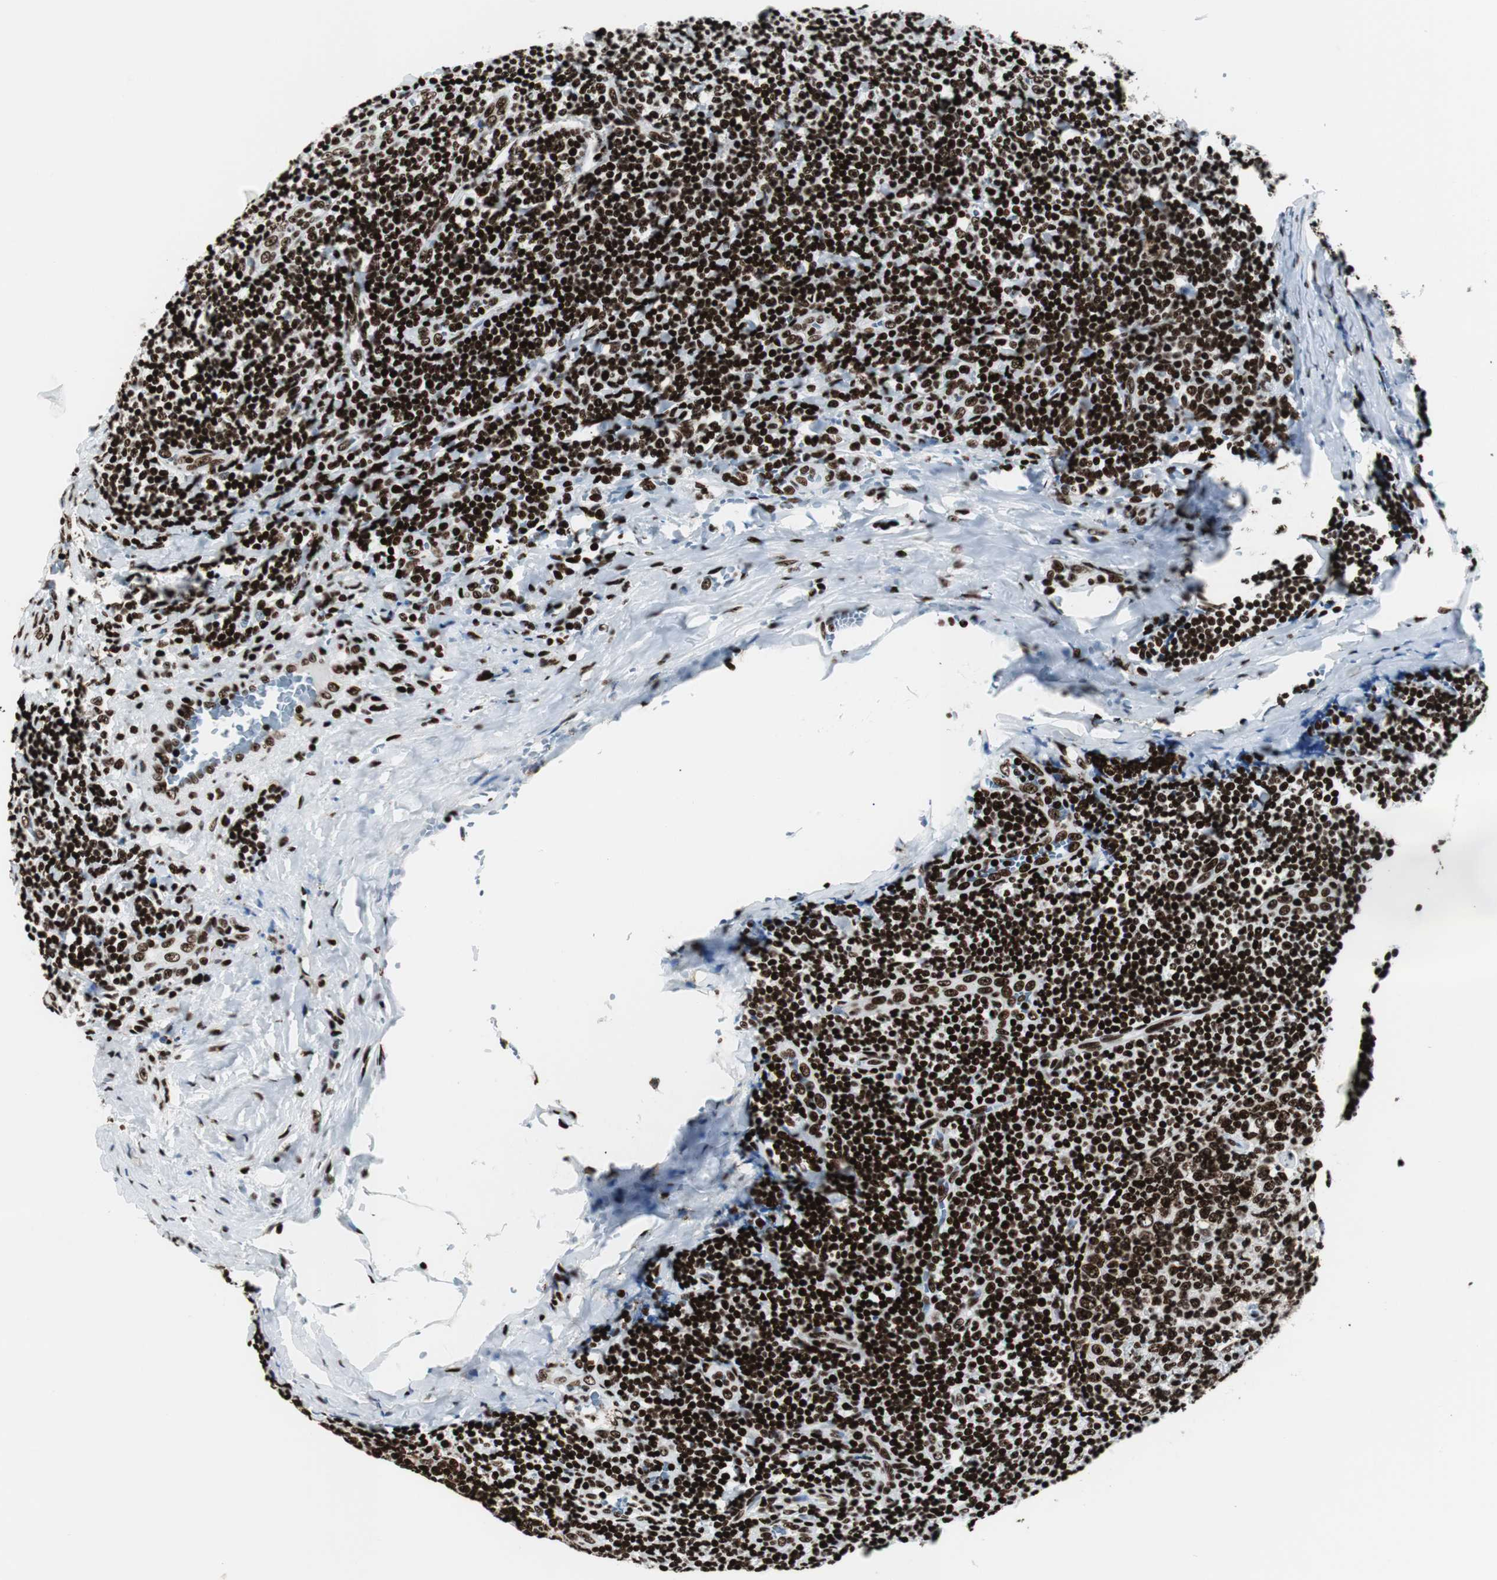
{"staining": {"intensity": "strong", "quantity": ">75%", "location": "nuclear"}, "tissue": "tonsil", "cell_type": "Germinal center cells", "image_type": "normal", "snomed": [{"axis": "morphology", "description": "Normal tissue, NOS"}, {"axis": "topography", "description": "Tonsil"}], "caption": "Protein staining shows strong nuclear positivity in about >75% of germinal center cells in benign tonsil.", "gene": "NCL", "patient": {"sex": "male", "age": 31}}